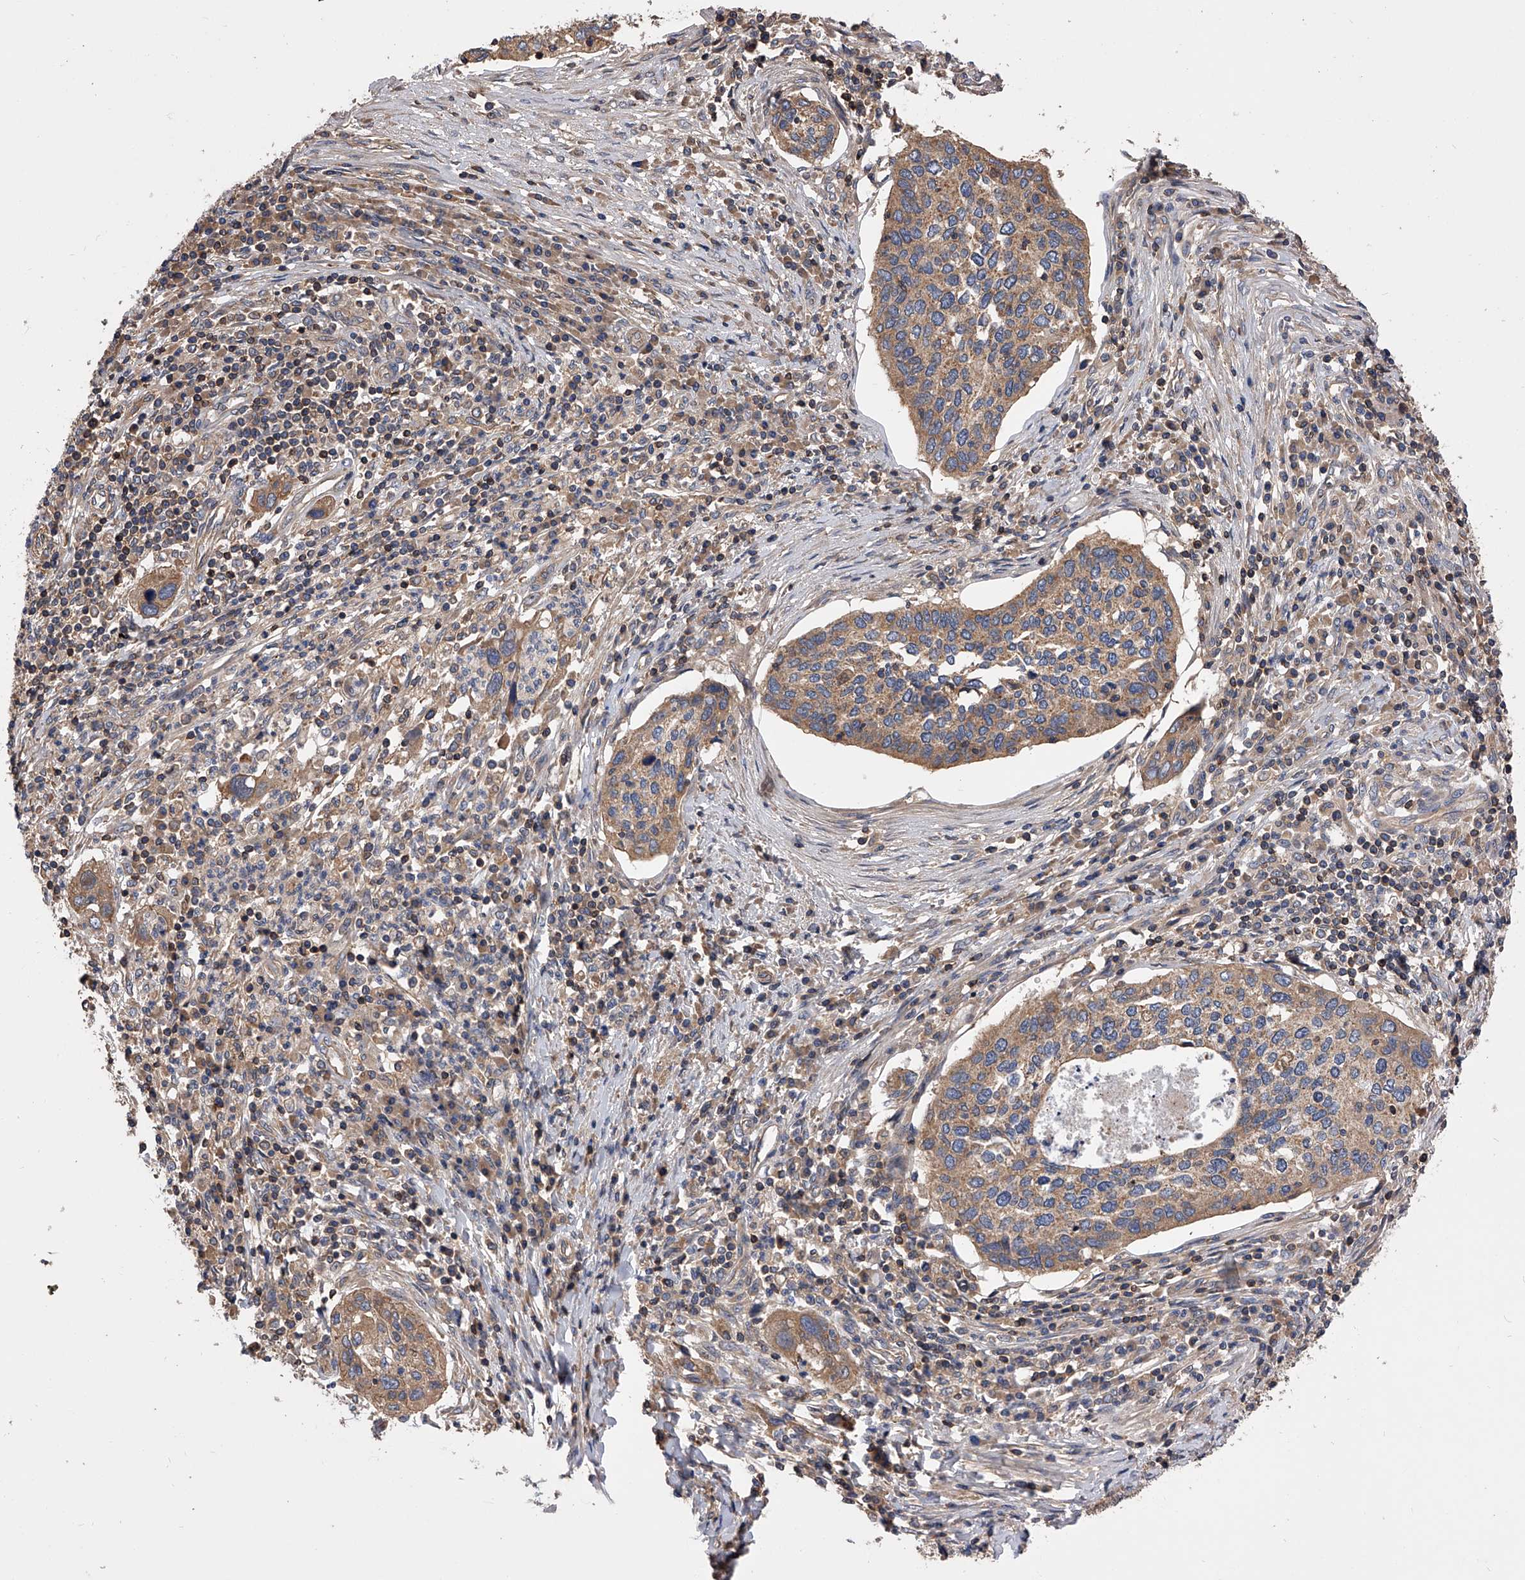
{"staining": {"intensity": "moderate", "quantity": ">75%", "location": "cytoplasmic/membranous"}, "tissue": "cervical cancer", "cell_type": "Tumor cells", "image_type": "cancer", "snomed": [{"axis": "morphology", "description": "Squamous cell carcinoma, NOS"}, {"axis": "topography", "description": "Cervix"}], "caption": "IHC image of neoplastic tissue: human cervical cancer (squamous cell carcinoma) stained using immunohistochemistry exhibits medium levels of moderate protein expression localized specifically in the cytoplasmic/membranous of tumor cells, appearing as a cytoplasmic/membranous brown color.", "gene": "CUL7", "patient": {"sex": "female", "age": 38}}